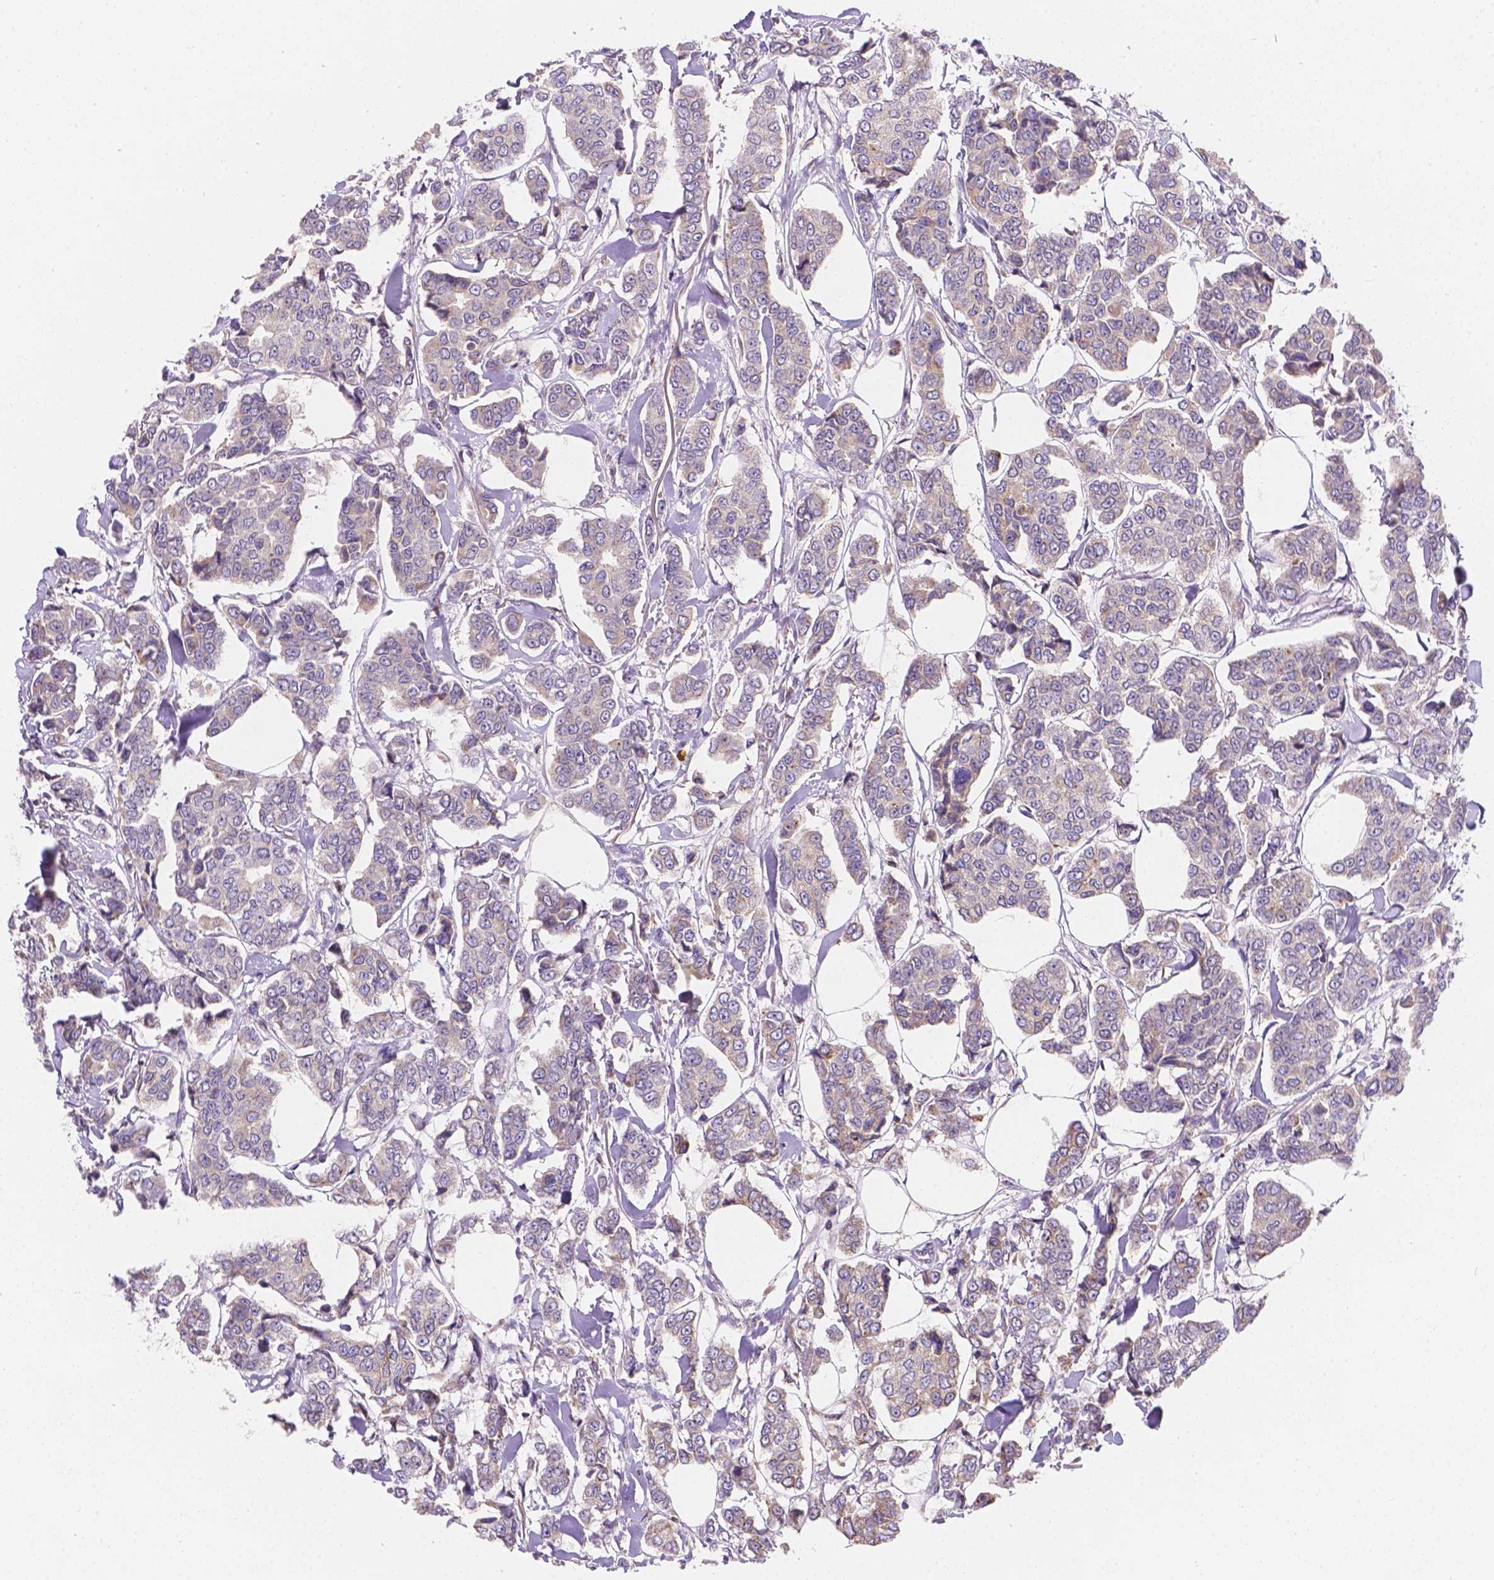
{"staining": {"intensity": "moderate", "quantity": "<25%", "location": "cytoplasmic/membranous"}, "tissue": "breast cancer", "cell_type": "Tumor cells", "image_type": "cancer", "snomed": [{"axis": "morphology", "description": "Duct carcinoma"}, {"axis": "topography", "description": "Breast"}], "caption": "Moderate cytoplasmic/membranous staining is present in about <25% of tumor cells in breast cancer.", "gene": "CDK10", "patient": {"sex": "female", "age": 94}}